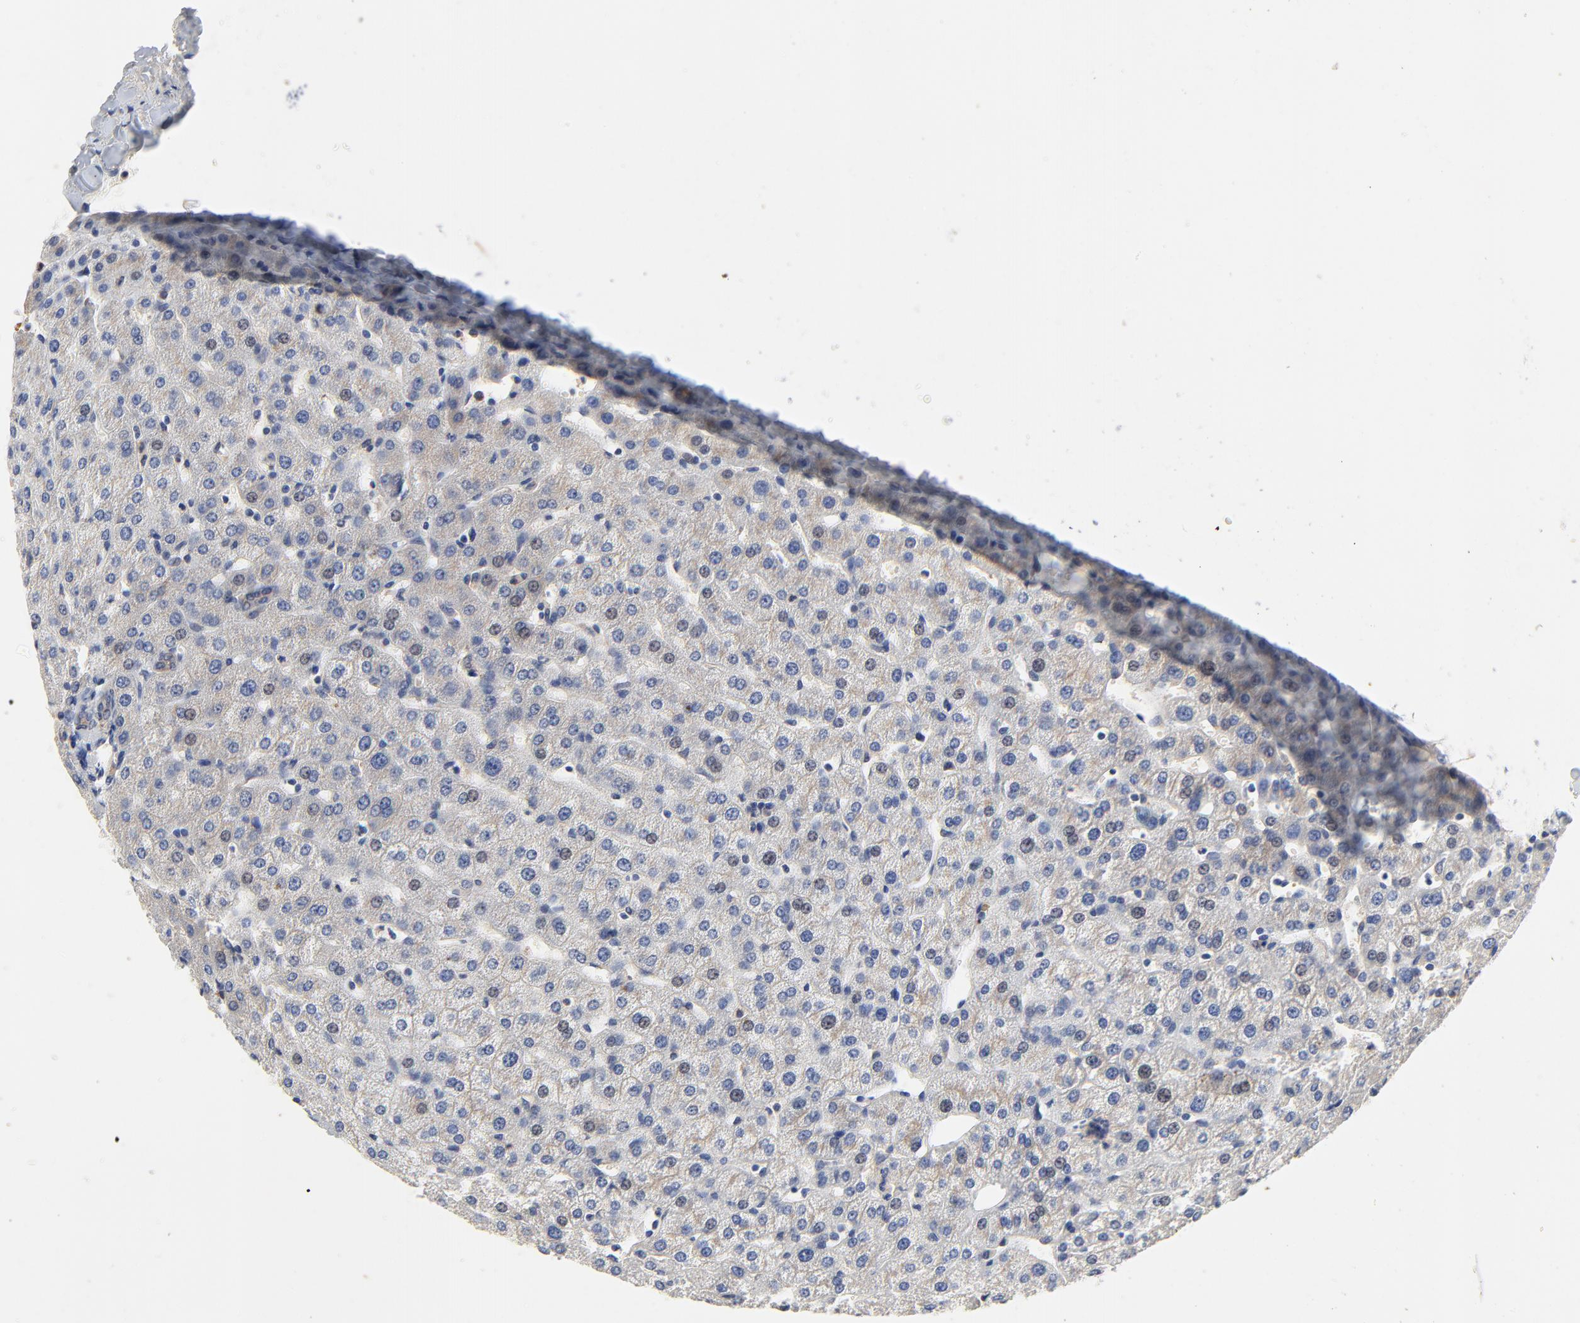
{"staining": {"intensity": "moderate", "quantity": ">75%", "location": "cytoplasmic/membranous"}, "tissue": "liver", "cell_type": "Cholangiocytes", "image_type": "normal", "snomed": [{"axis": "morphology", "description": "Normal tissue, NOS"}, {"axis": "morphology", "description": "Fibrosis, NOS"}, {"axis": "topography", "description": "Liver"}], "caption": "Protein expression analysis of normal liver shows moderate cytoplasmic/membranous expression in about >75% of cholangiocytes. (Brightfield microscopy of DAB IHC at high magnification).", "gene": "VAV2", "patient": {"sex": "female", "age": 29}}